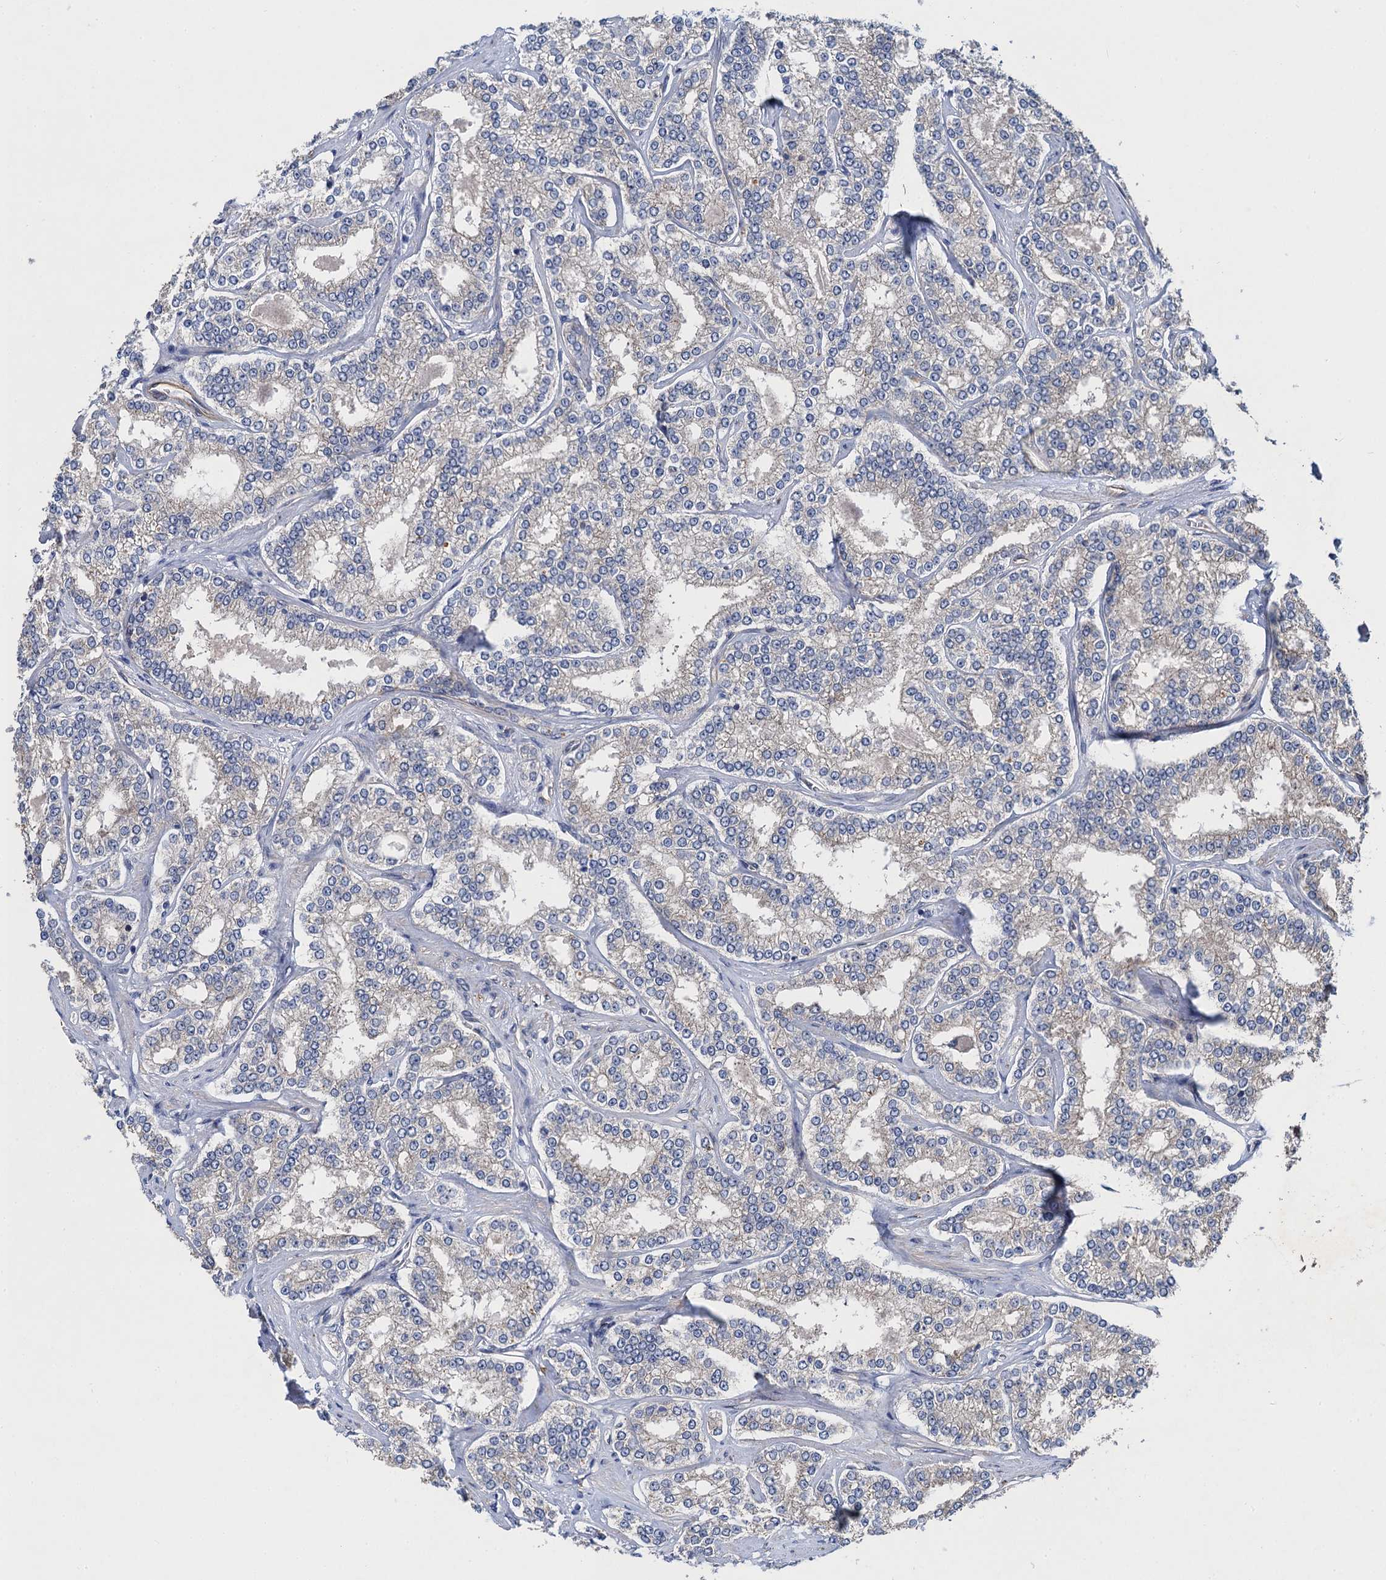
{"staining": {"intensity": "negative", "quantity": "none", "location": "none"}, "tissue": "prostate cancer", "cell_type": "Tumor cells", "image_type": "cancer", "snomed": [{"axis": "morphology", "description": "Normal tissue, NOS"}, {"axis": "morphology", "description": "Adenocarcinoma, High grade"}, {"axis": "topography", "description": "Prostate"}], "caption": "Histopathology image shows no protein positivity in tumor cells of prostate cancer (adenocarcinoma (high-grade)) tissue.", "gene": "PJA2", "patient": {"sex": "male", "age": 83}}